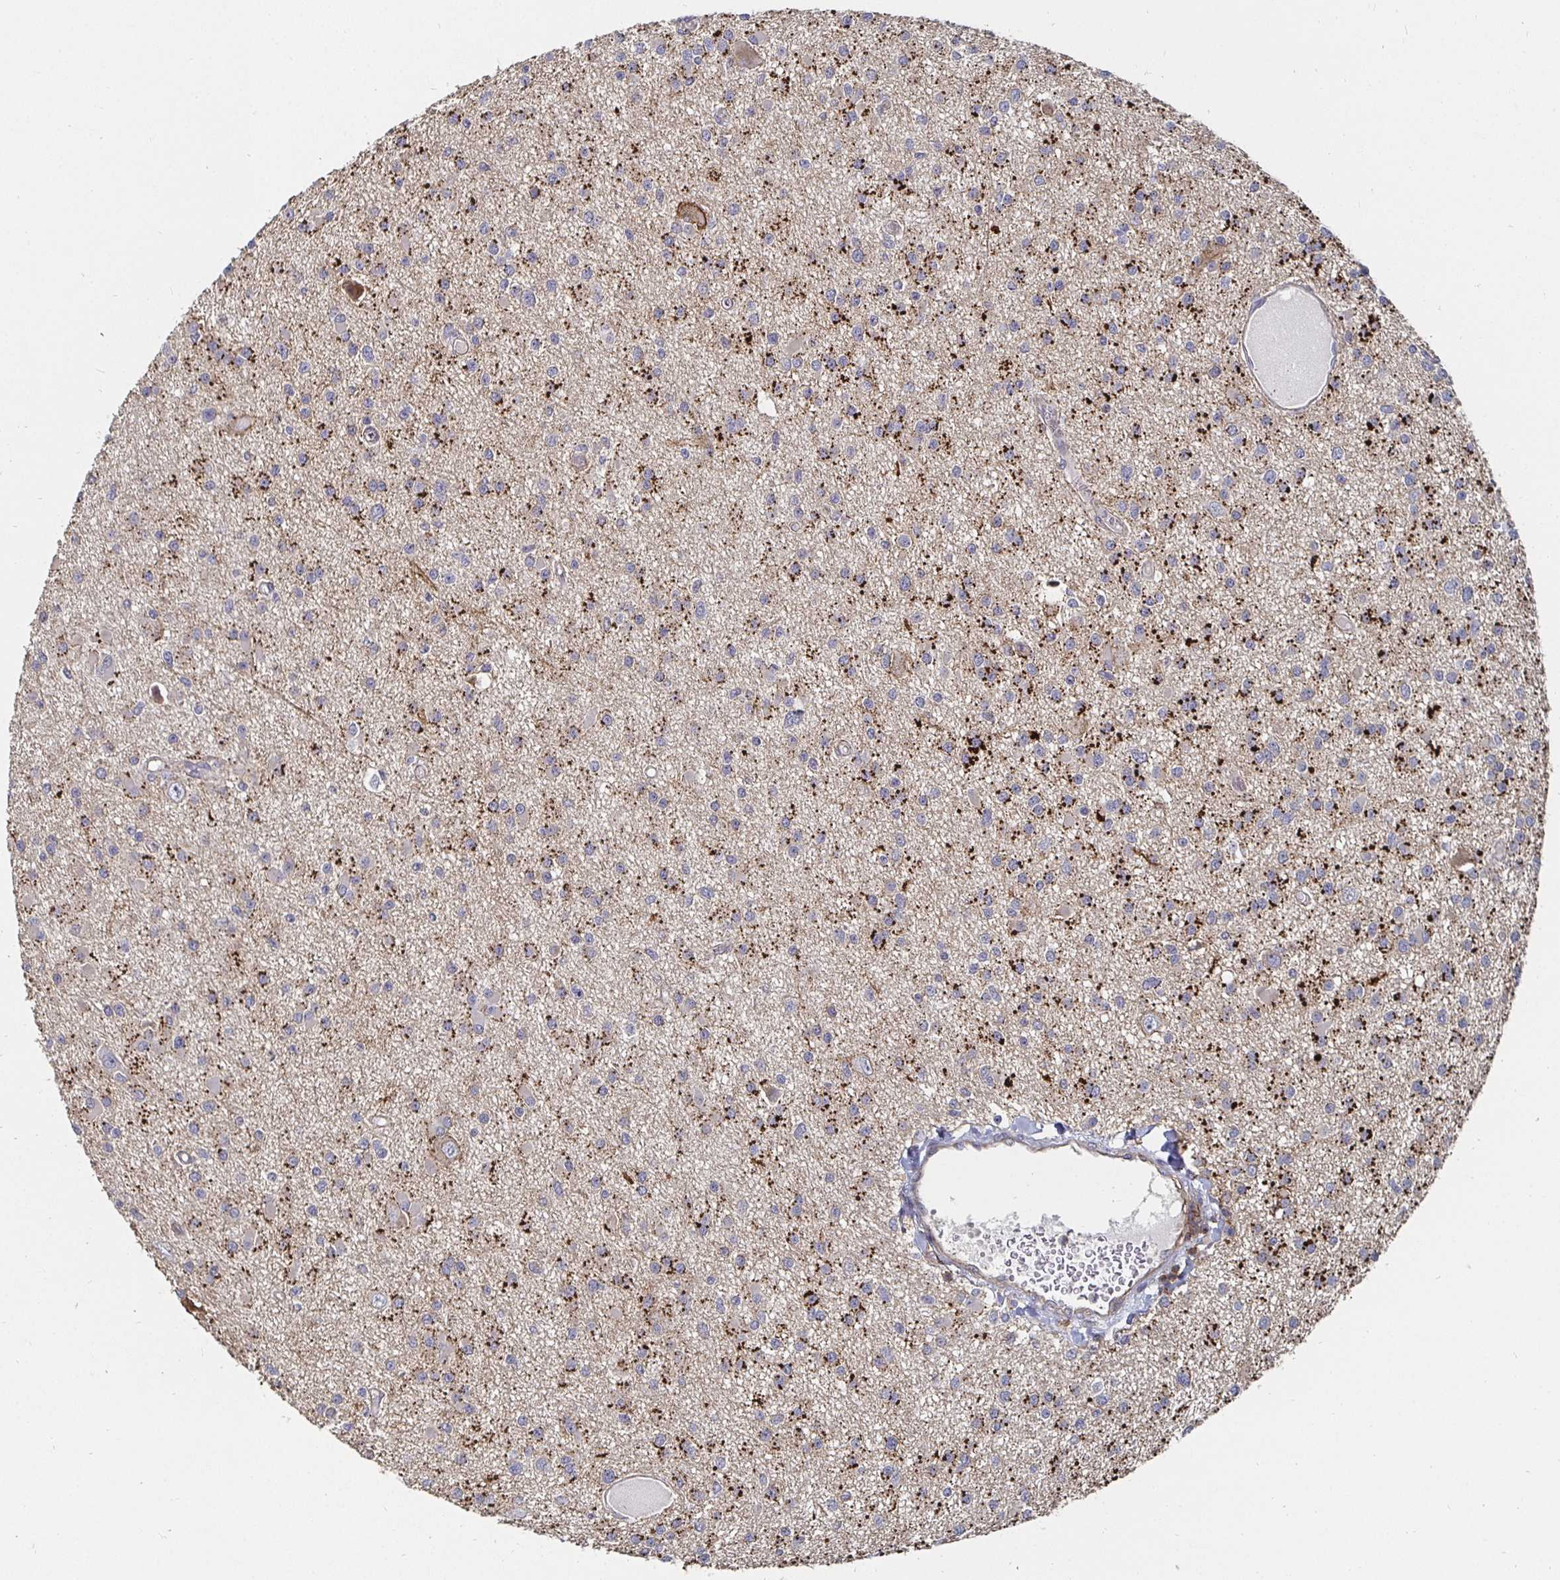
{"staining": {"intensity": "strong", "quantity": "25%-75%", "location": "cytoplasmic/membranous"}, "tissue": "glioma", "cell_type": "Tumor cells", "image_type": "cancer", "snomed": [{"axis": "morphology", "description": "Glioma, malignant, High grade"}, {"axis": "topography", "description": "Brain"}], "caption": "This is a photomicrograph of IHC staining of high-grade glioma (malignant), which shows strong positivity in the cytoplasmic/membranous of tumor cells.", "gene": "GJA4", "patient": {"sex": "male", "age": 54}}